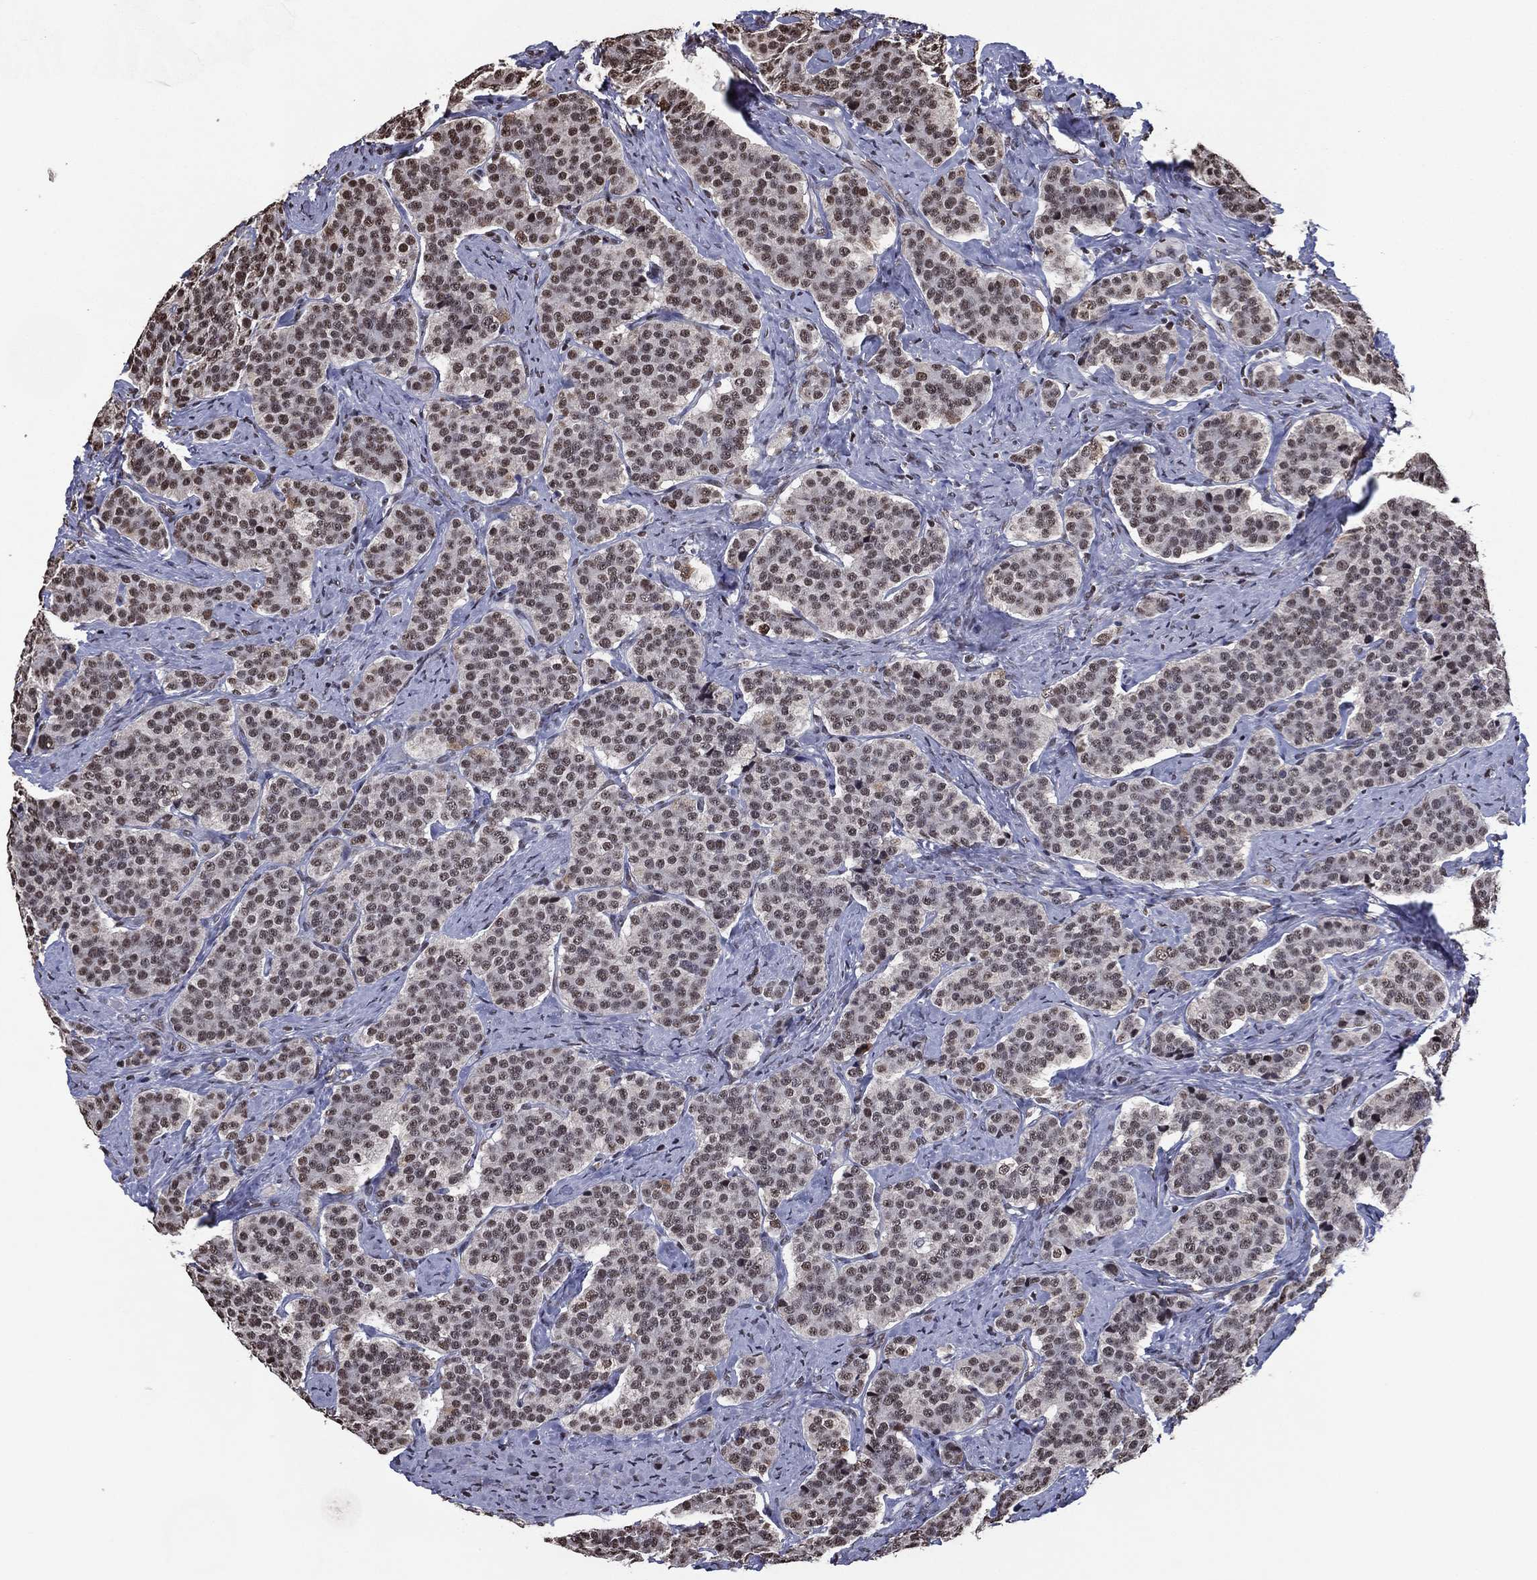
{"staining": {"intensity": "moderate", "quantity": ">75%", "location": "nuclear"}, "tissue": "carcinoid", "cell_type": "Tumor cells", "image_type": "cancer", "snomed": [{"axis": "morphology", "description": "Carcinoid, malignant, NOS"}, {"axis": "topography", "description": "Small intestine"}], "caption": "There is medium levels of moderate nuclear expression in tumor cells of carcinoid, as demonstrated by immunohistochemical staining (brown color).", "gene": "ZBTB42", "patient": {"sex": "female", "age": 58}}